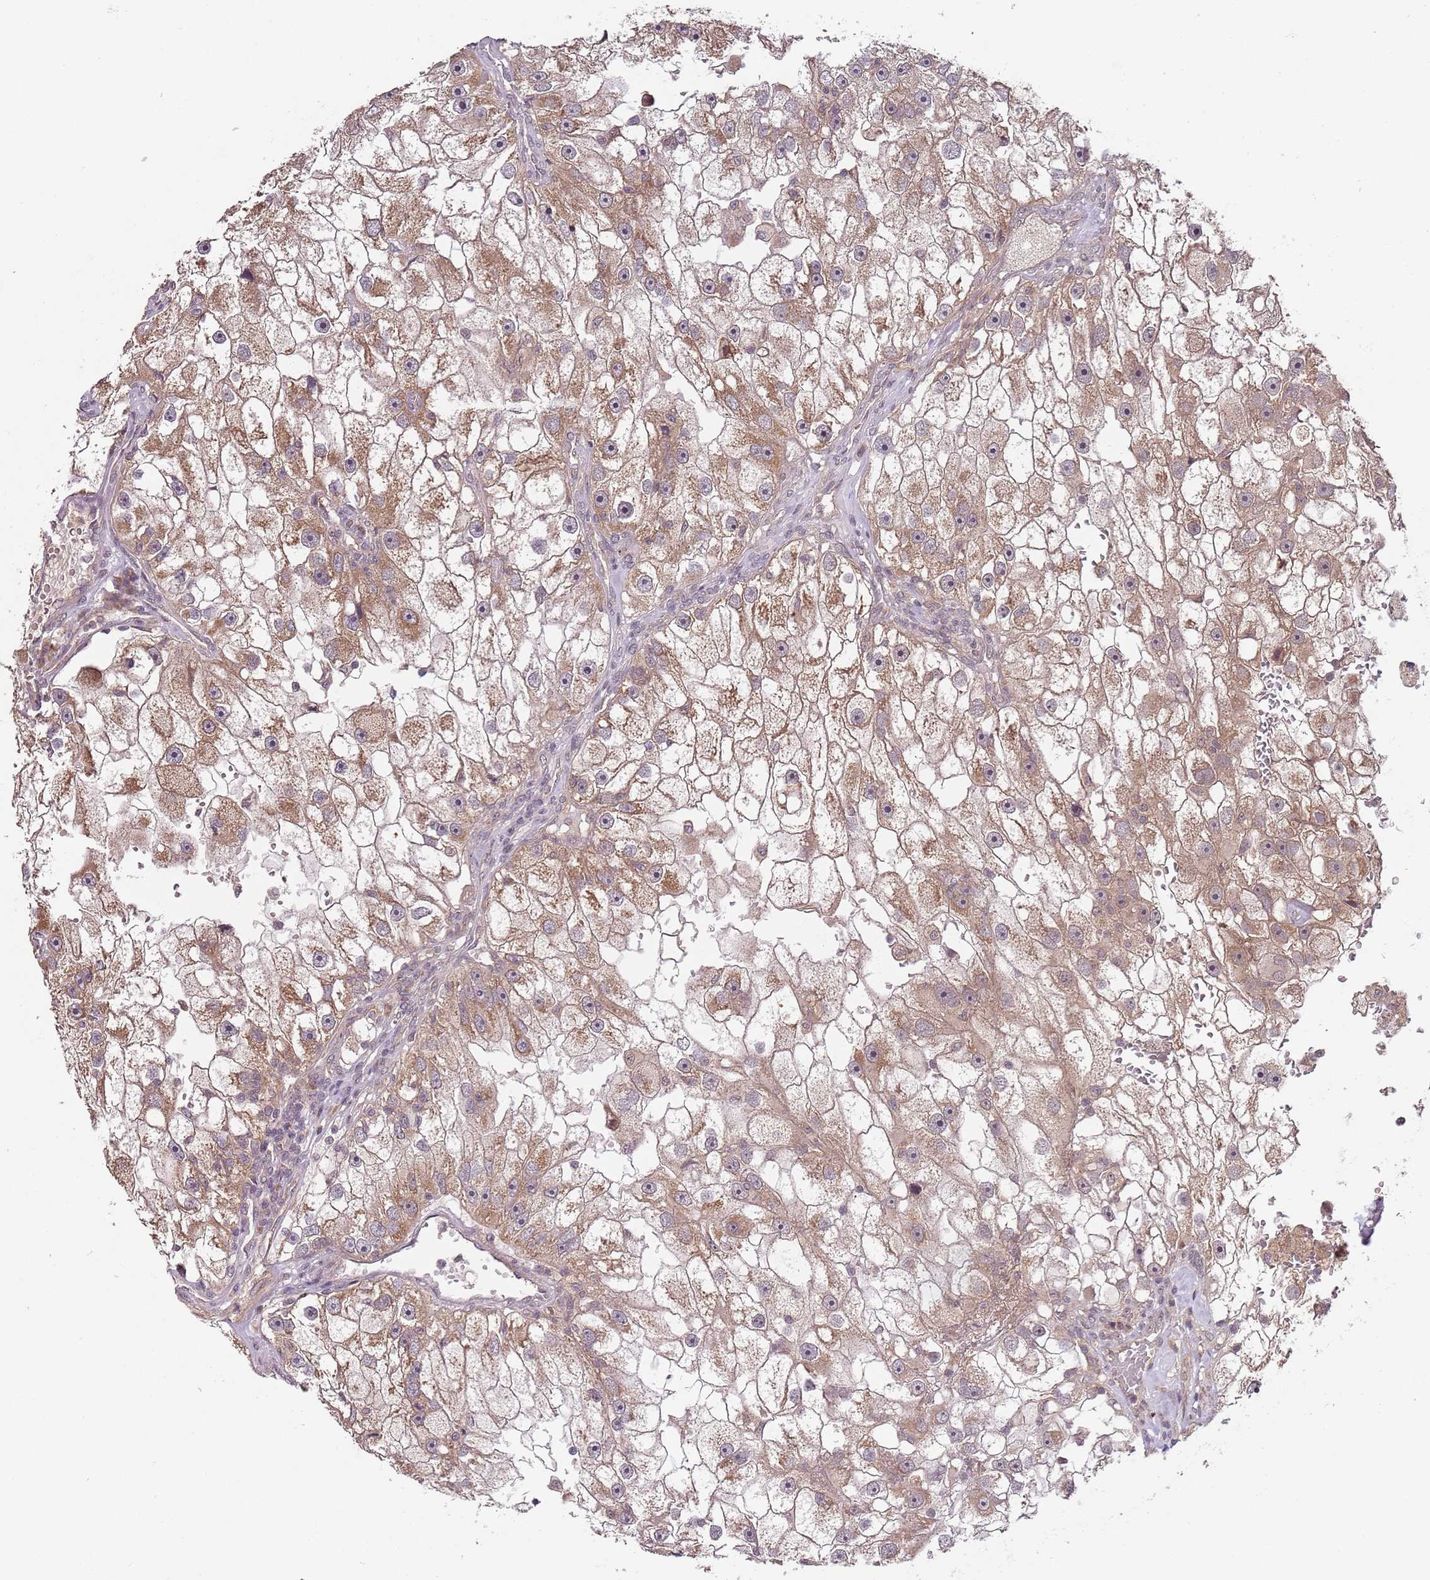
{"staining": {"intensity": "moderate", "quantity": ">75%", "location": "cytoplasmic/membranous"}, "tissue": "renal cancer", "cell_type": "Tumor cells", "image_type": "cancer", "snomed": [{"axis": "morphology", "description": "Adenocarcinoma, NOS"}, {"axis": "topography", "description": "Kidney"}], "caption": "Moderate cytoplasmic/membranous staining is appreciated in approximately >75% of tumor cells in adenocarcinoma (renal). The staining is performed using DAB brown chromogen to label protein expression. The nuclei are counter-stained blue using hematoxylin.", "gene": "LIN37", "patient": {"sex": "male", "age": 63}}